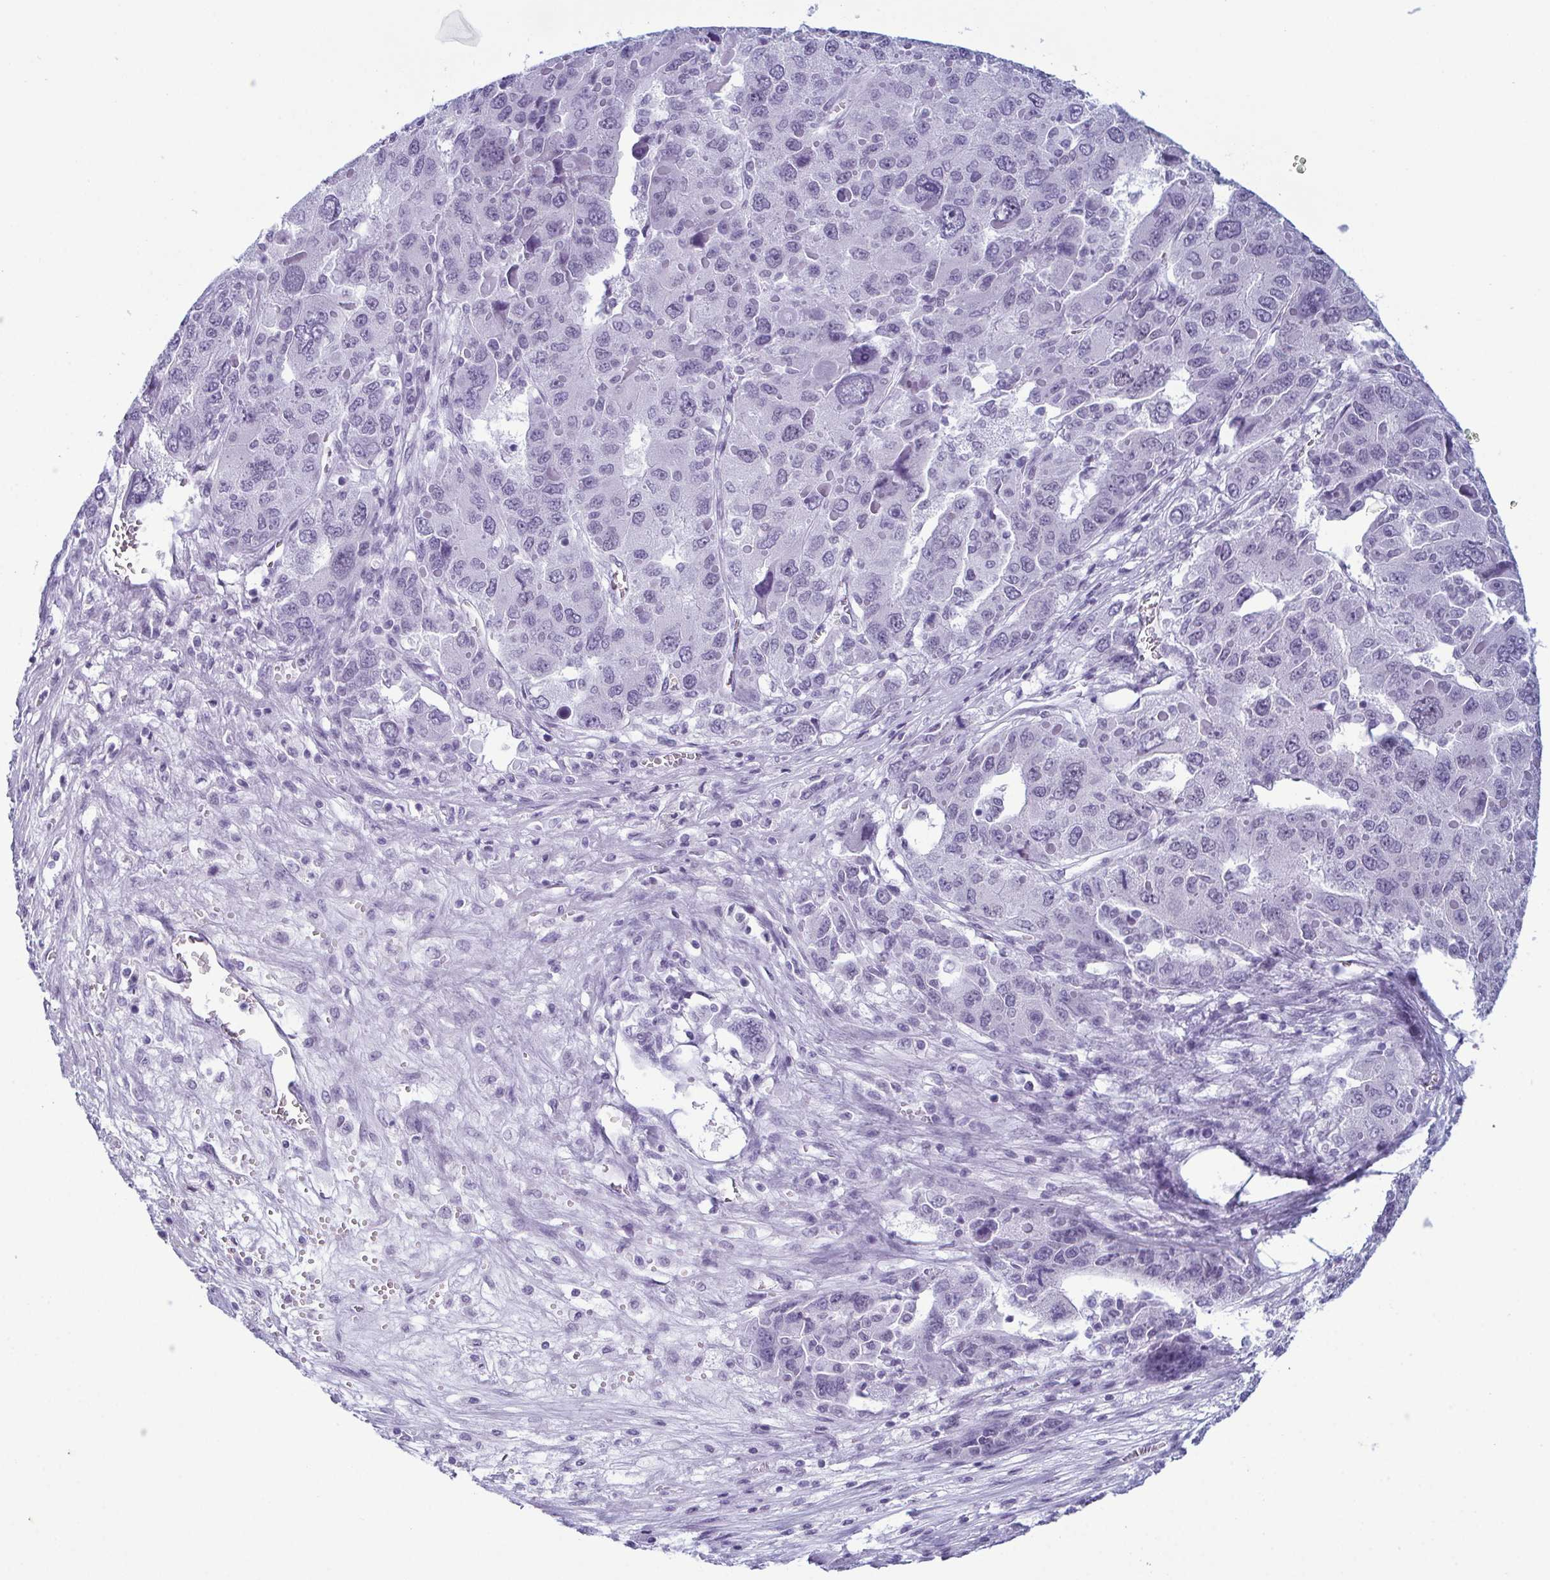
{"staining": {"intensity": "negative", "quantity": "none", "location": "none"}, "tissue": "liver cancer", "cell_type": "Tumor cells", "image_type": "cancer", "snomed": [{"axis": "morphology", "description": "Carcinoma, Hepatocellular, NOS"}, {"axis": "topography", "description": "Liver"}], "caption": "Photomicrograph shows no protein expression in tumor cells of liver hepatocellular carcinoma tissue.", "gene": "RBM7", "patient": {"sex": "female", "age": 41}}